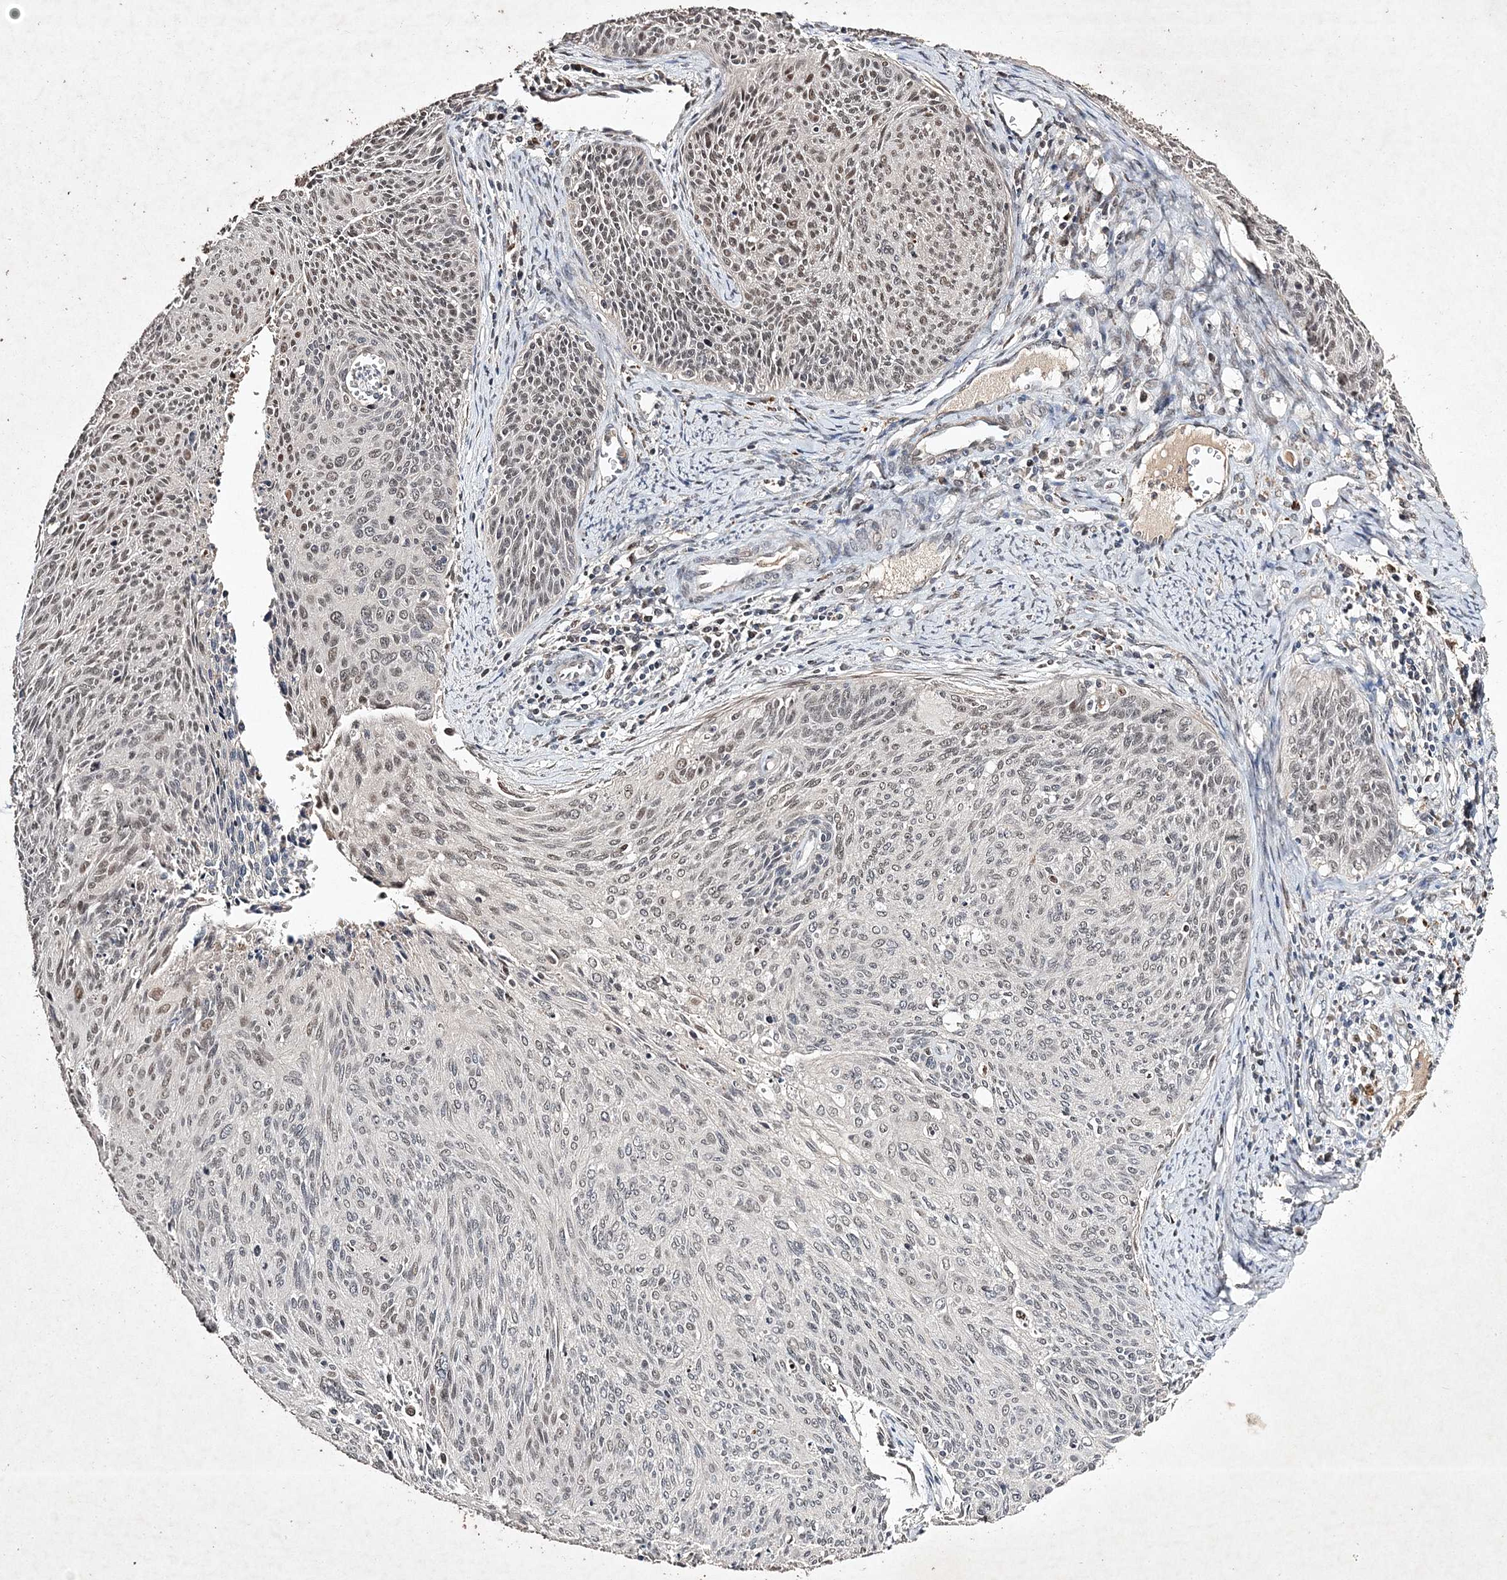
{"staining": {"intensity": "weak", "quantity": "25%-75%", "location": "nuclear"}, "tissue": "cervical cancer", "cell_type": "Tumor cells", "image_type": "cancer", "snomed": [{"axis": "morphology", "description": "Squamous cell carcinoma, NOS"}, {"axis": "topography", "description": "Cervix"}], "caption": "Weak nuclear protein positivity is present in approximately 25%-75% of tumor cells in cervical squamous cell carcinoma.", "gene": "C3orf38", "patient": {"sex": "female", "age": 55}}